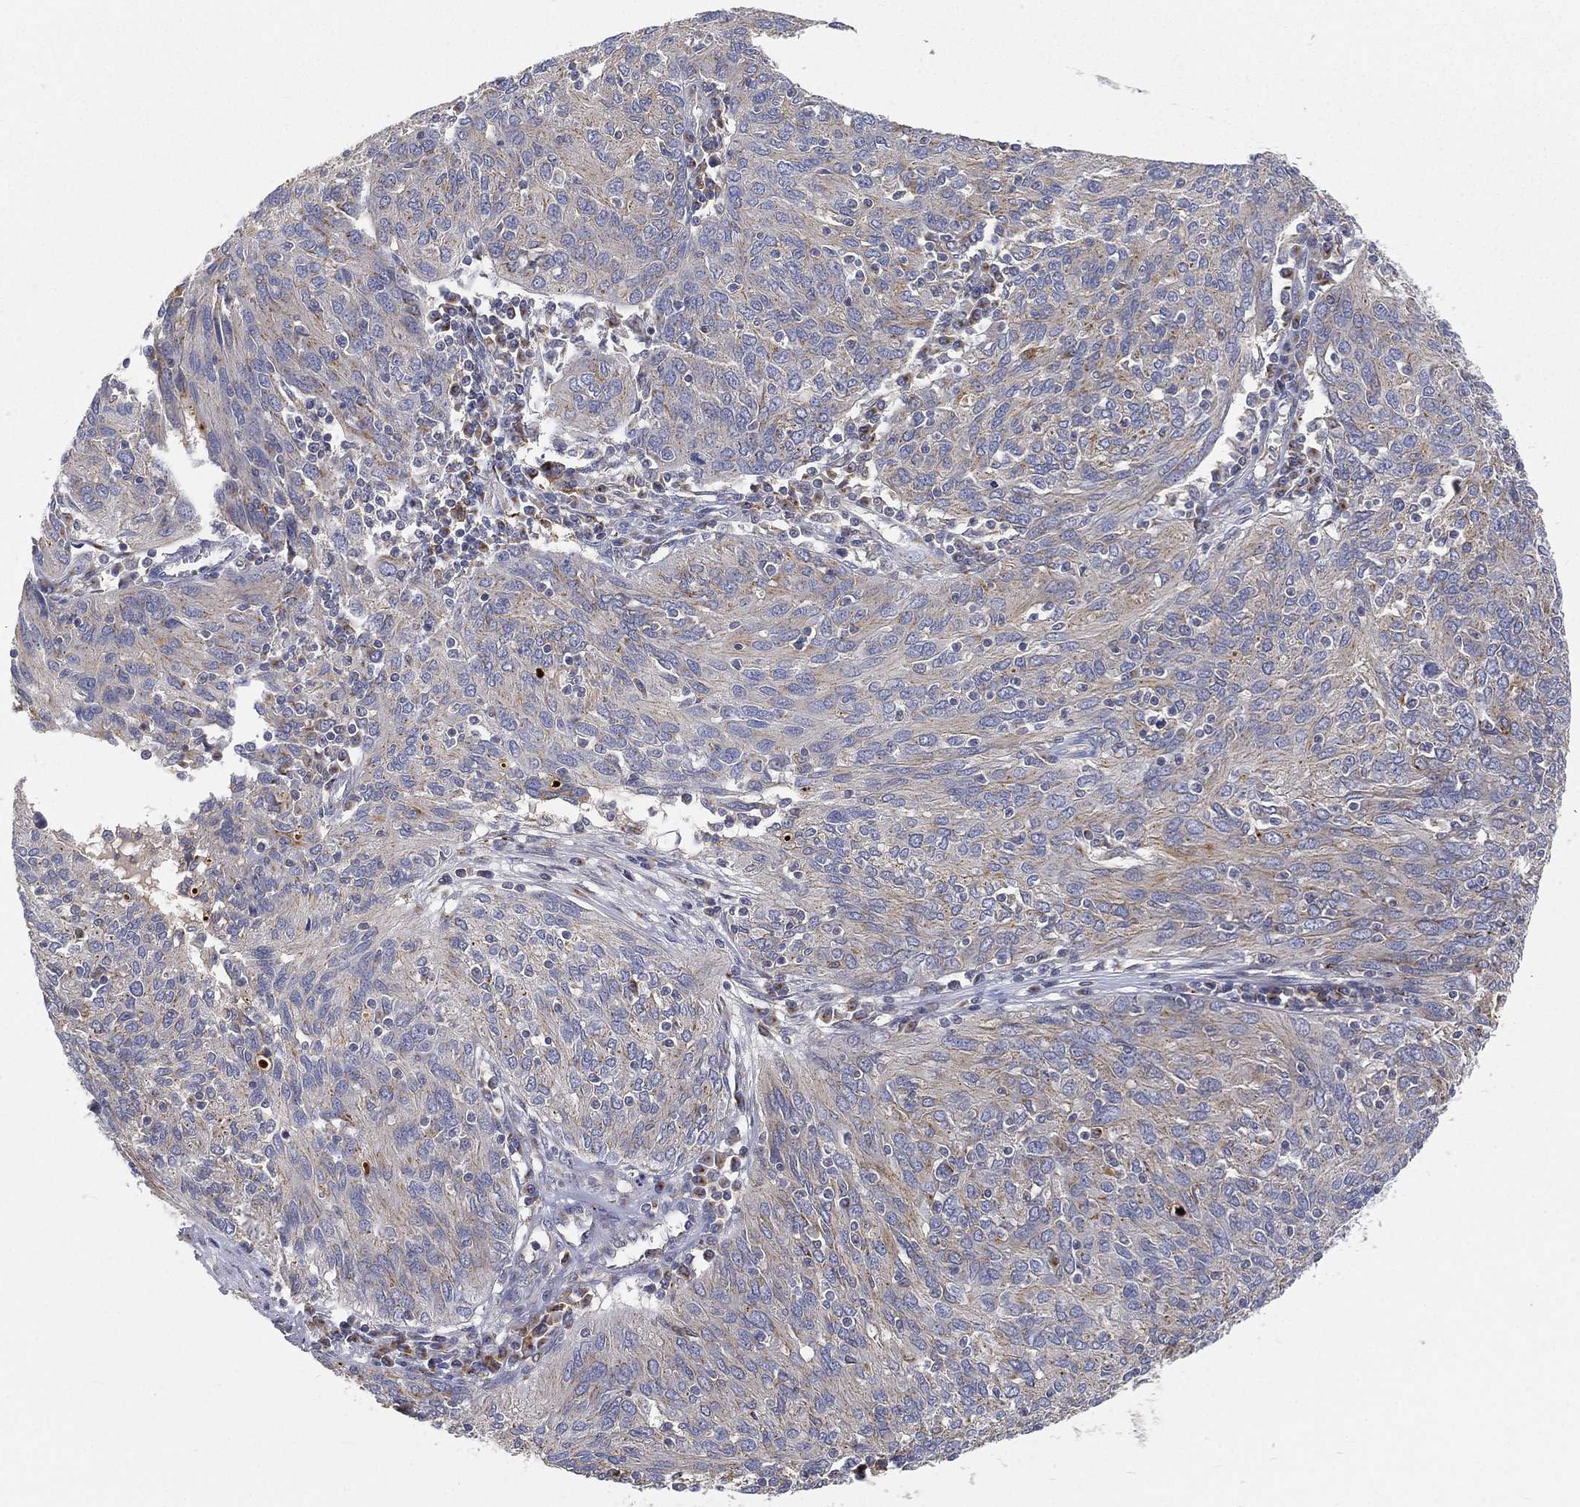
{"staining": {"intensity": "negative", "quantity": "none", "location": "none"}, "tissue": "ovarian cancer", "cell_type": "Tumor cells", "image_type": "cancer", "snomed": [{"axis": "morphology", "description": "Carcinoma, endometroid"}, {"axis": "topography", "description": "Ovary"}], "caption": "A micrograph of human ovarian endometroid carcinoma is negative for staining in tumor cells.", "gene": "CTSL", "patient": {"sex": "female", "age": 50}}